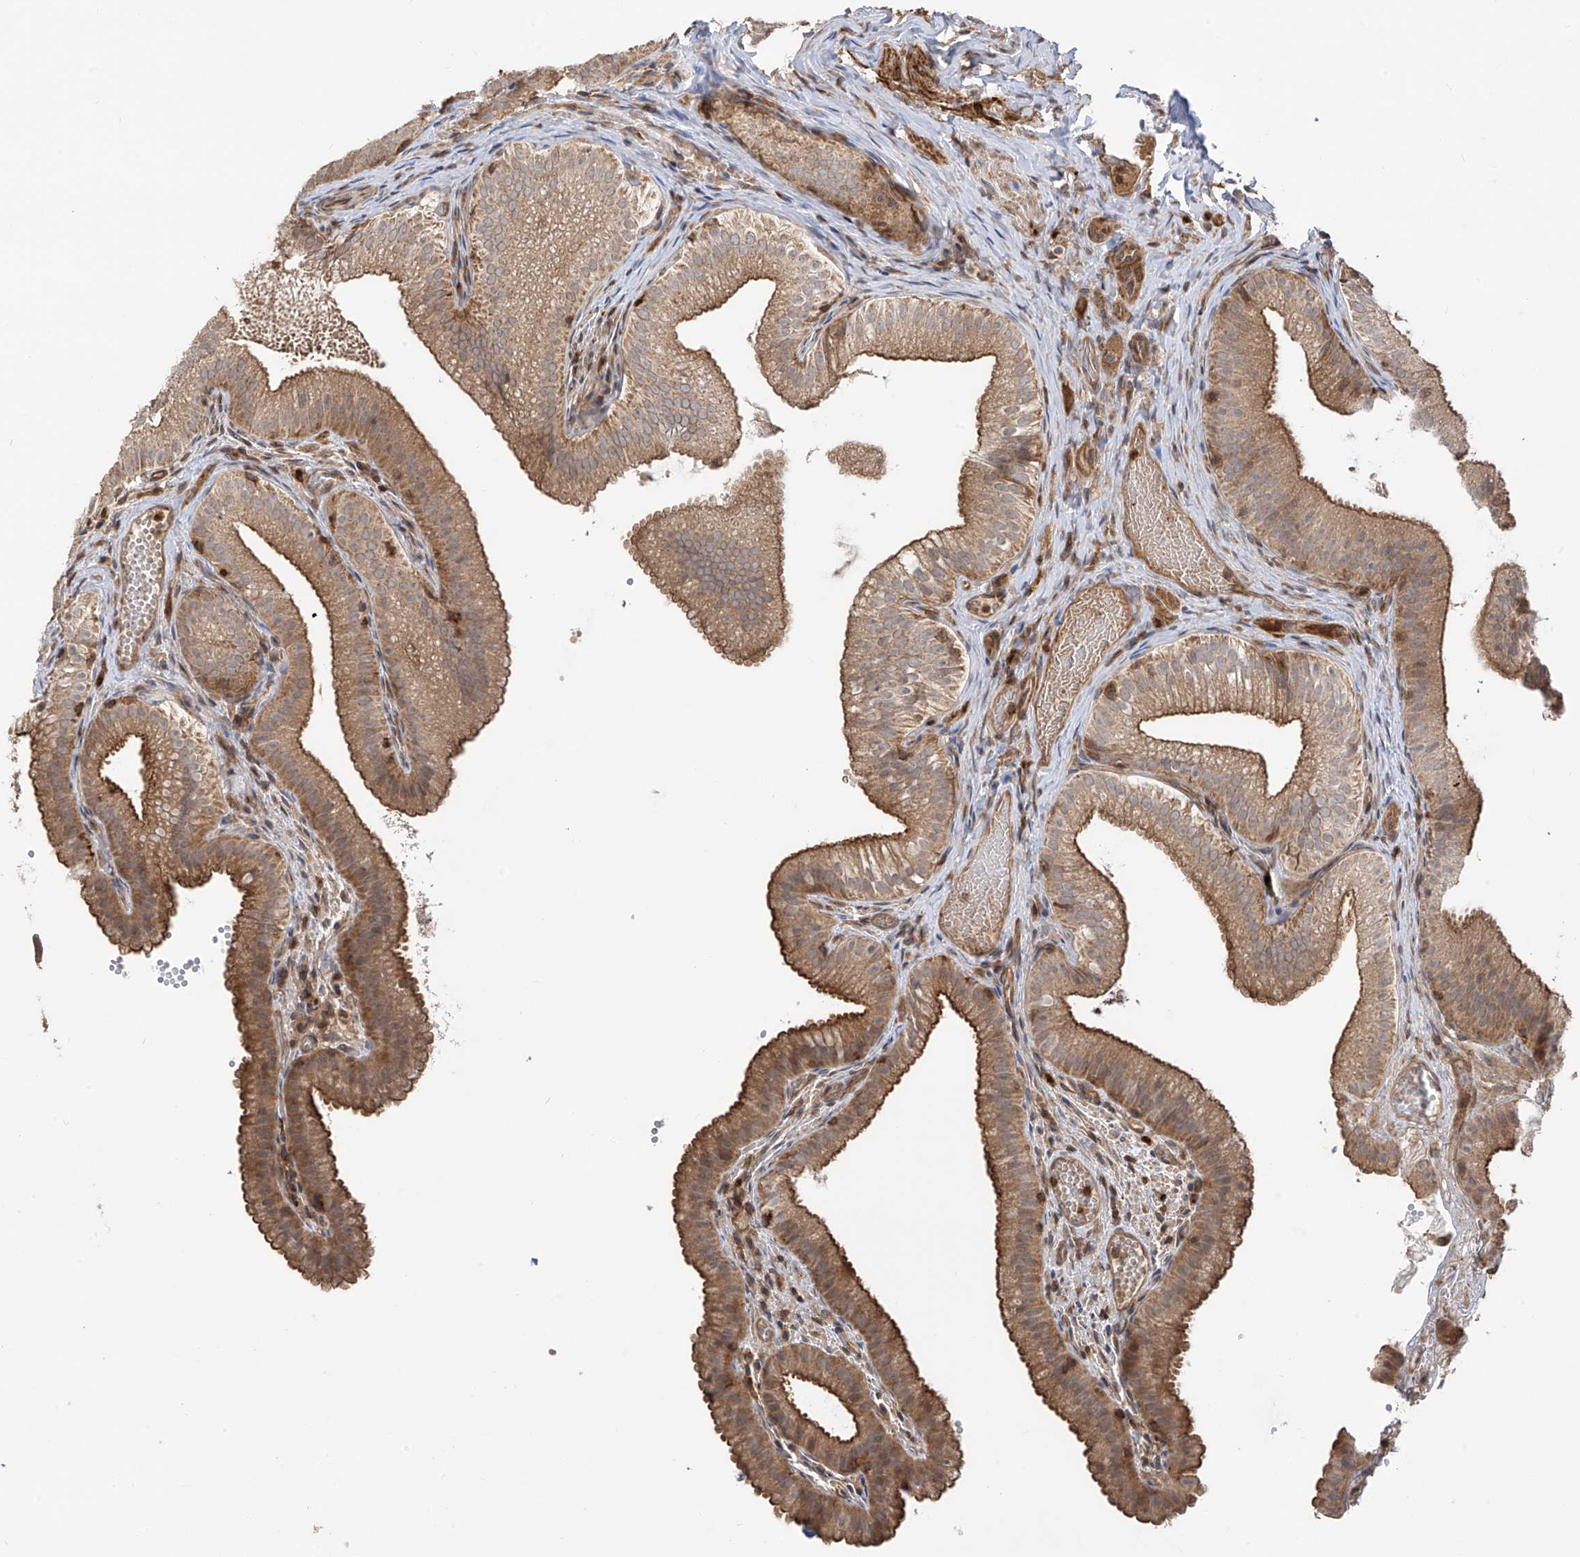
{"staining": {"intensity": "moderate", "quantity": ">75%", "location": "cytoplasmic/membranous,nuclear"}, "tissue": "gallbladder", "cell_type": "Glandular cells", "image_type": "normal", "snomed": [{"axis": "morphology", "description": "Normal tissue, NOS"}, {"axis": "topography", "description": "Gallbladder"}], "caption": "Gallbladder stained with DAB (3,3'-diaminobenzidine) IHC exhibits medium levels of moderate cytoplasmic/membranous,nuclear positivity in about >75% of glandular cells.", "gene": "ATAD2B", "patient": {"sex": "female", "age": 30}}